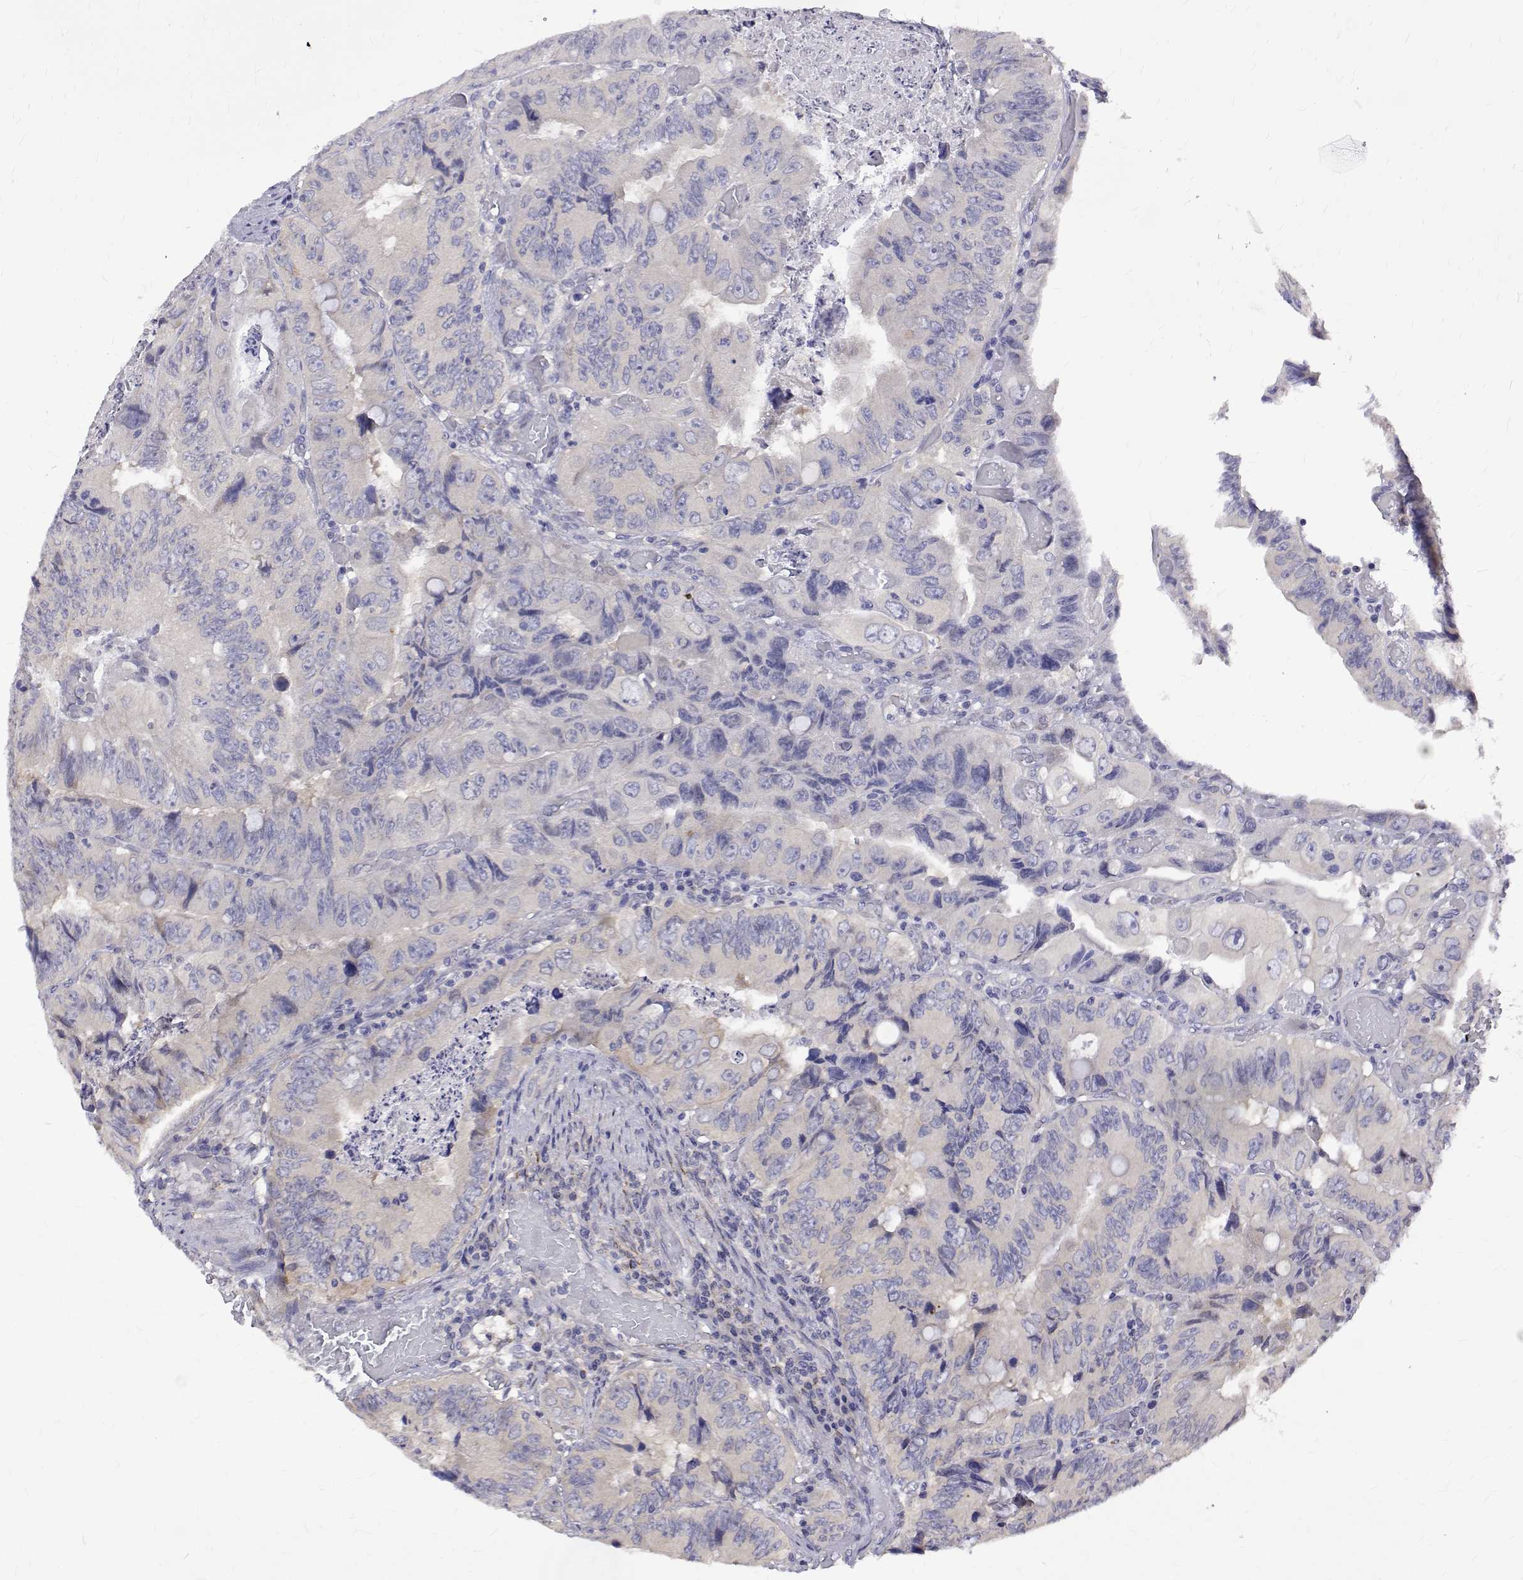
{"staining": {"intensity": "negative", "quantity": "none", "location": "none"}, "tissue": "colorectal cancer", "cell_type": "Tumor cells", "image_type": "cancer", "snomed": [{"axis": "morphology", "description": "Adenocarcinoma, NOS"}, {"axis": "topography", "description": "Colon"}], "caption": "The immunohistochemistry photomicrograph has no significant expression in tumor cells of adenocarcinoma (colorectal) tissue.", "gene": "PADI1", "patient": {"sex": "female", "age": 84}}